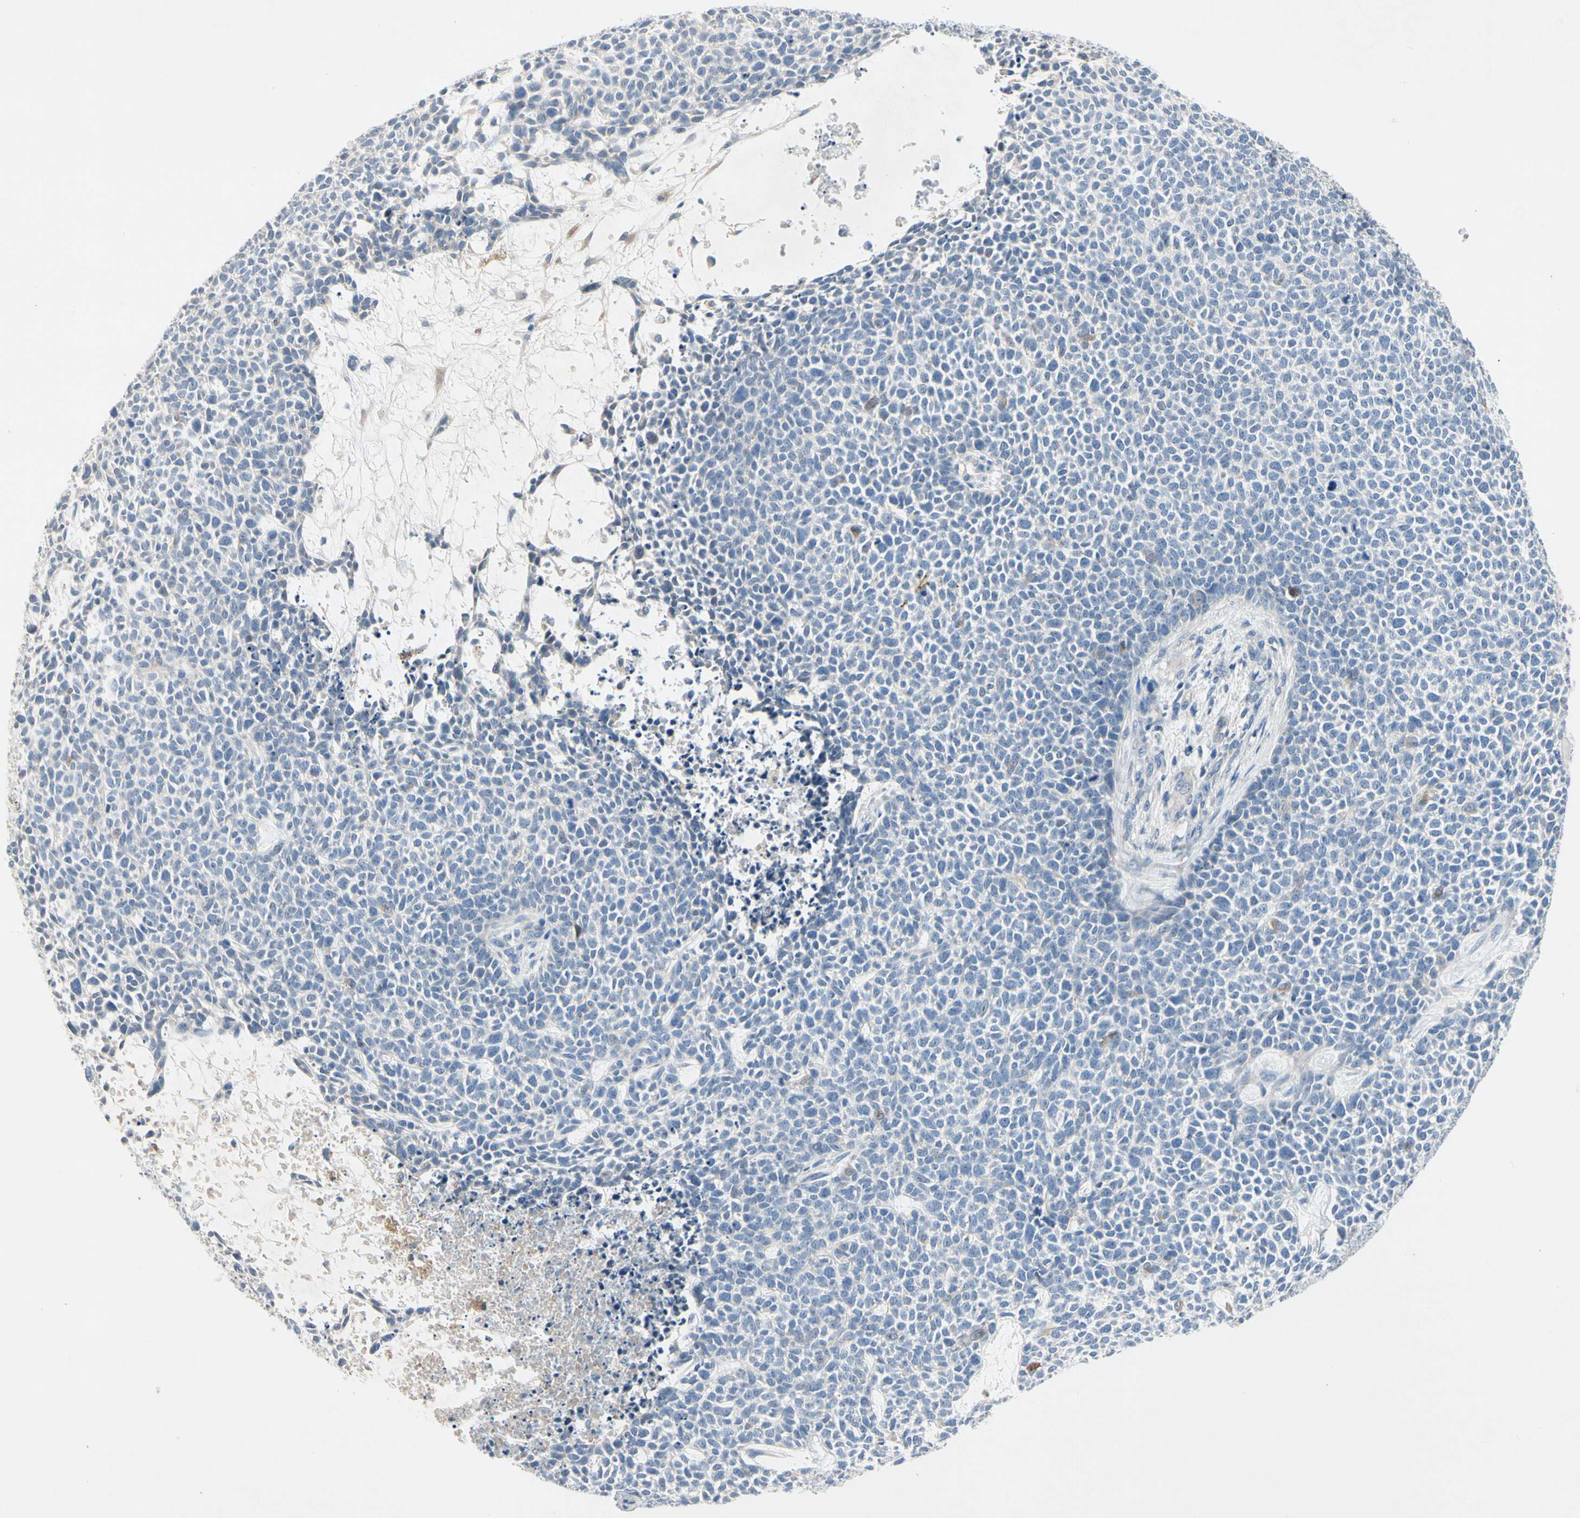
{"staining": {"intensity": "negative", "quantity": "none", "location": "none"}, "tissue": "skin cancer", "cell_type": "Tumor cells", "image_type": "cancer", "snomed": [{"axis": "morphology", "description": "Basal cell carcinoma"}, {"axis": "topography", "description": "Skin"}], "caption": "A photomicrograph of basal cell carcinoma (skin) stained for a protein exhibits no brown staining in tumor cells.", "gene": "GAS6", "patient": {"sex": "female", "age": 84}}